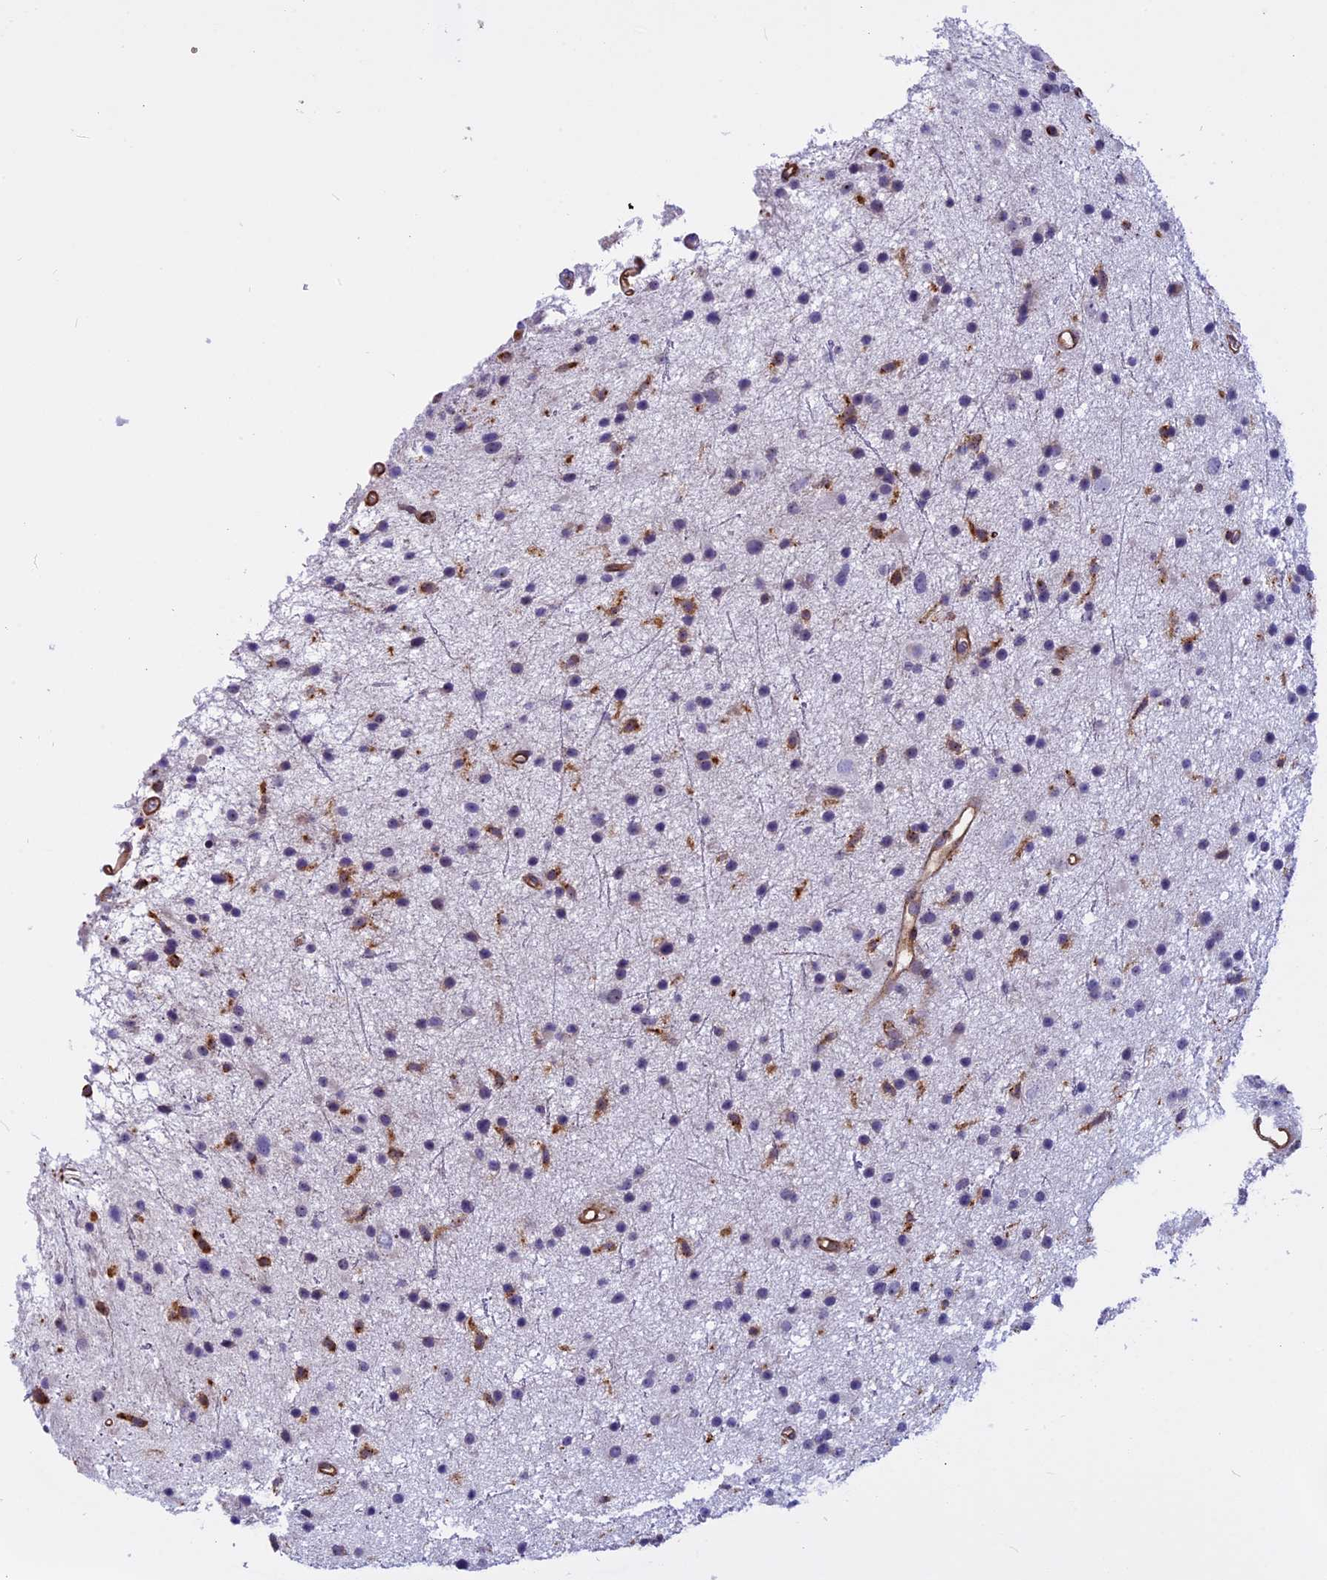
{"staining": {"intensity": "negative", "quantity": "none", "location": "none"}, "tissue": "glioma", "cell_type": "Tumor cells", "image_type": "cancer", "snomed": [{"axis": "morphology", "description": "Glioma, malignant, Low grade"}, {"axis": "topography", "description": "Cerebral cortex"}], "caption": "DAB (3,3'-diaminobenzidine) immunohistochemical staining of malignant glioma (low-grade) demonstrates no significant staining in tumor cells. (Immunohistochemistry, brightfield microscopy, high magnification).", "gene": "EHBP1L1", "patient": {"sex": "female", "age": 39}}